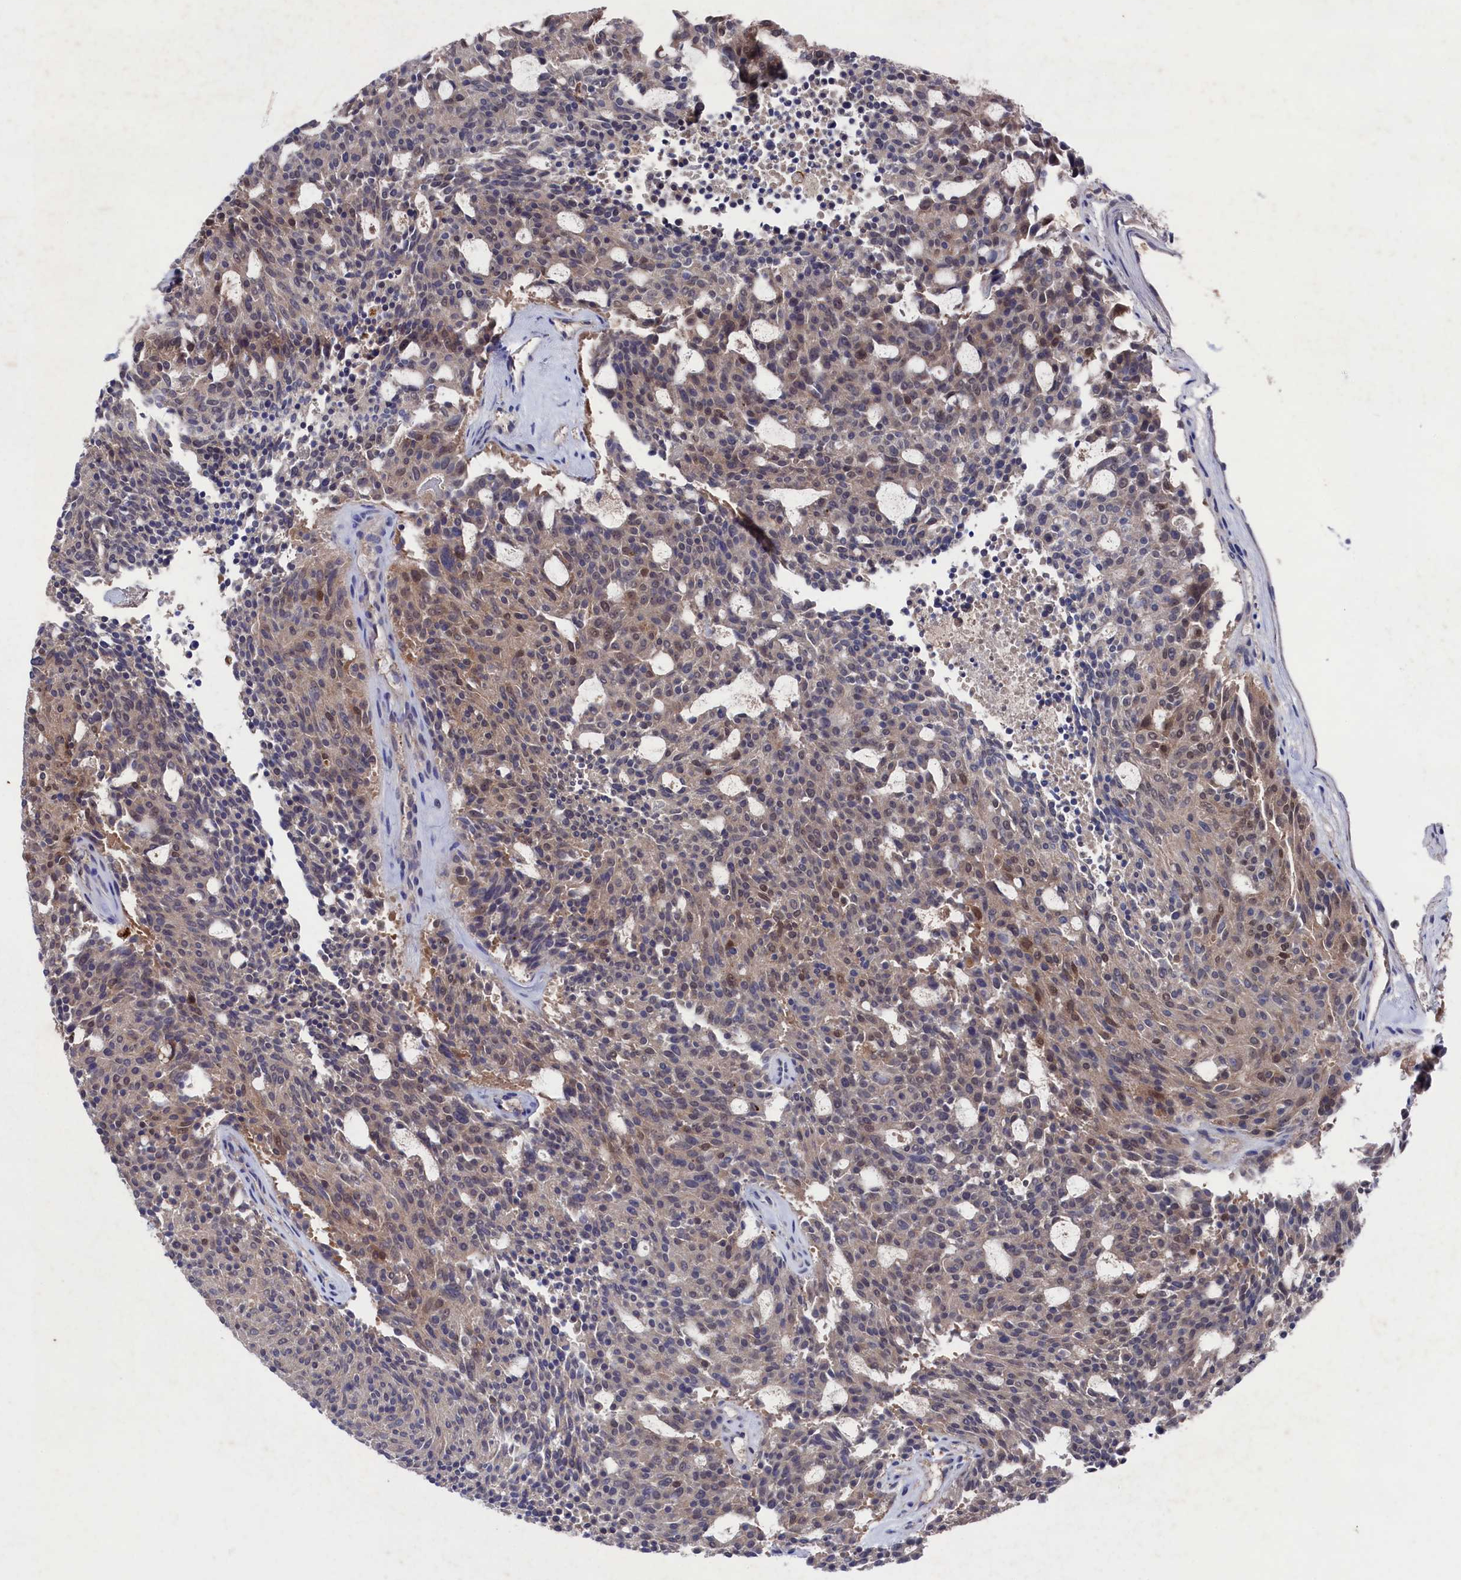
{"staining": {"intensity": "moderate", "quantity": "<25%", "location": "nuclear"}, "tissue": "carcinoid", "cell_type": "Tumor cells", "image_type": "cancer", "snomed": [{"axis": "morphology", "description": "Carcinoid, malignant, NOS"}, {"axis": "topography", "description": "Pancreas"}], "caption": "The micrograph shows staining of carcinoid, revealing moderate nuclear protein expression (brown color) within tumor cells.", "gene": "RNH1", "patient": {"sex": "female", "age": 54}}